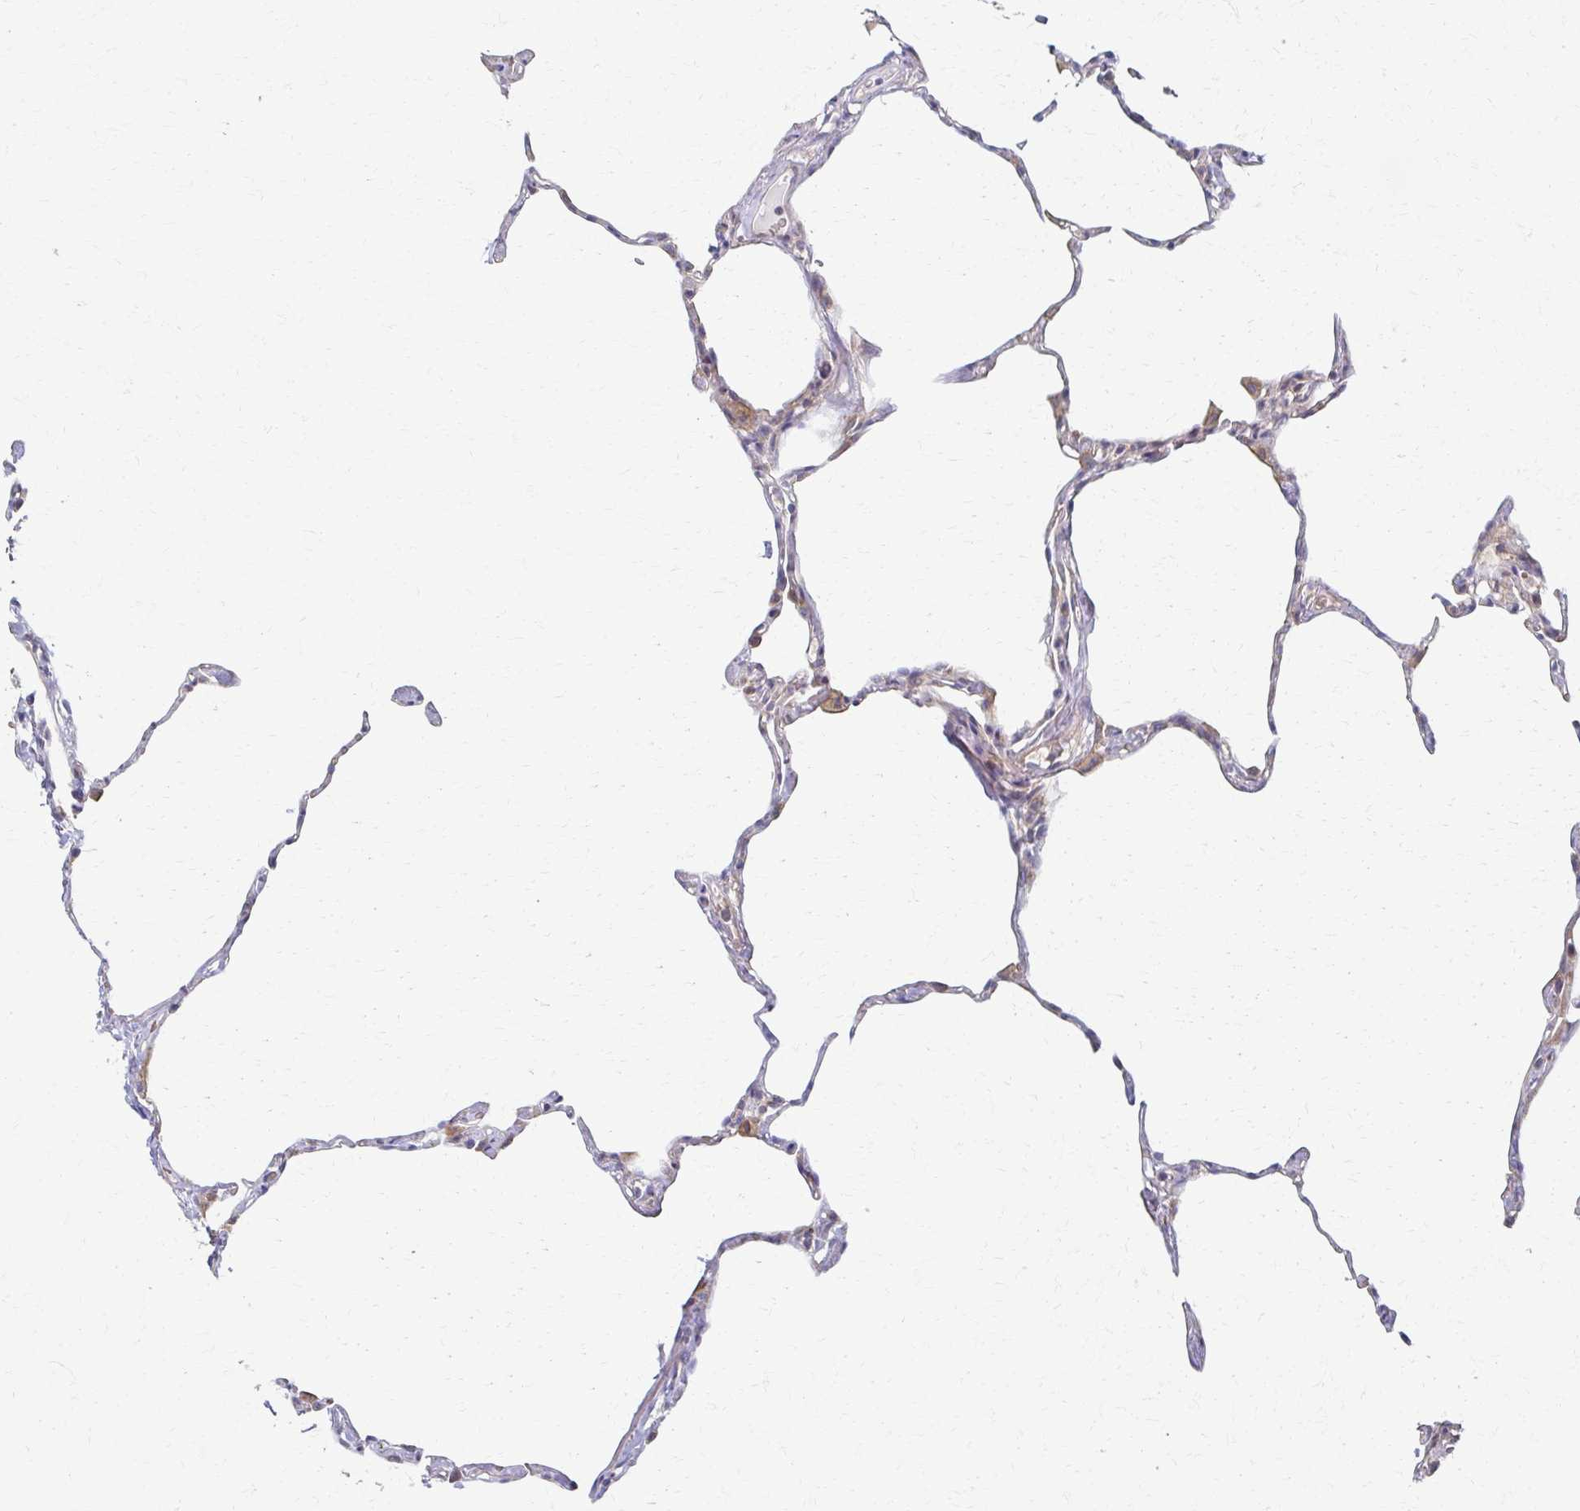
{"staining": {"intensity": "weak", "quantity": "25%-75%", "location": "cytoplasmic/membranous"}, "tissue": "lung", "cell_type": "Alveolar cells", "image_type": "normal", "snomed": [{"axis": "morphology", "description": "Normal tissue, NOS"}, {"axis": "topography", "description": "Lung"}], "caption": "This is an image of immunohistochemistry staining of unremarkable lung, which shows weak expression in the cytoplasmic/membranous of alveolar cells.", "gene": "SKA2", "patient": {"sex": "male", "age": 65}}